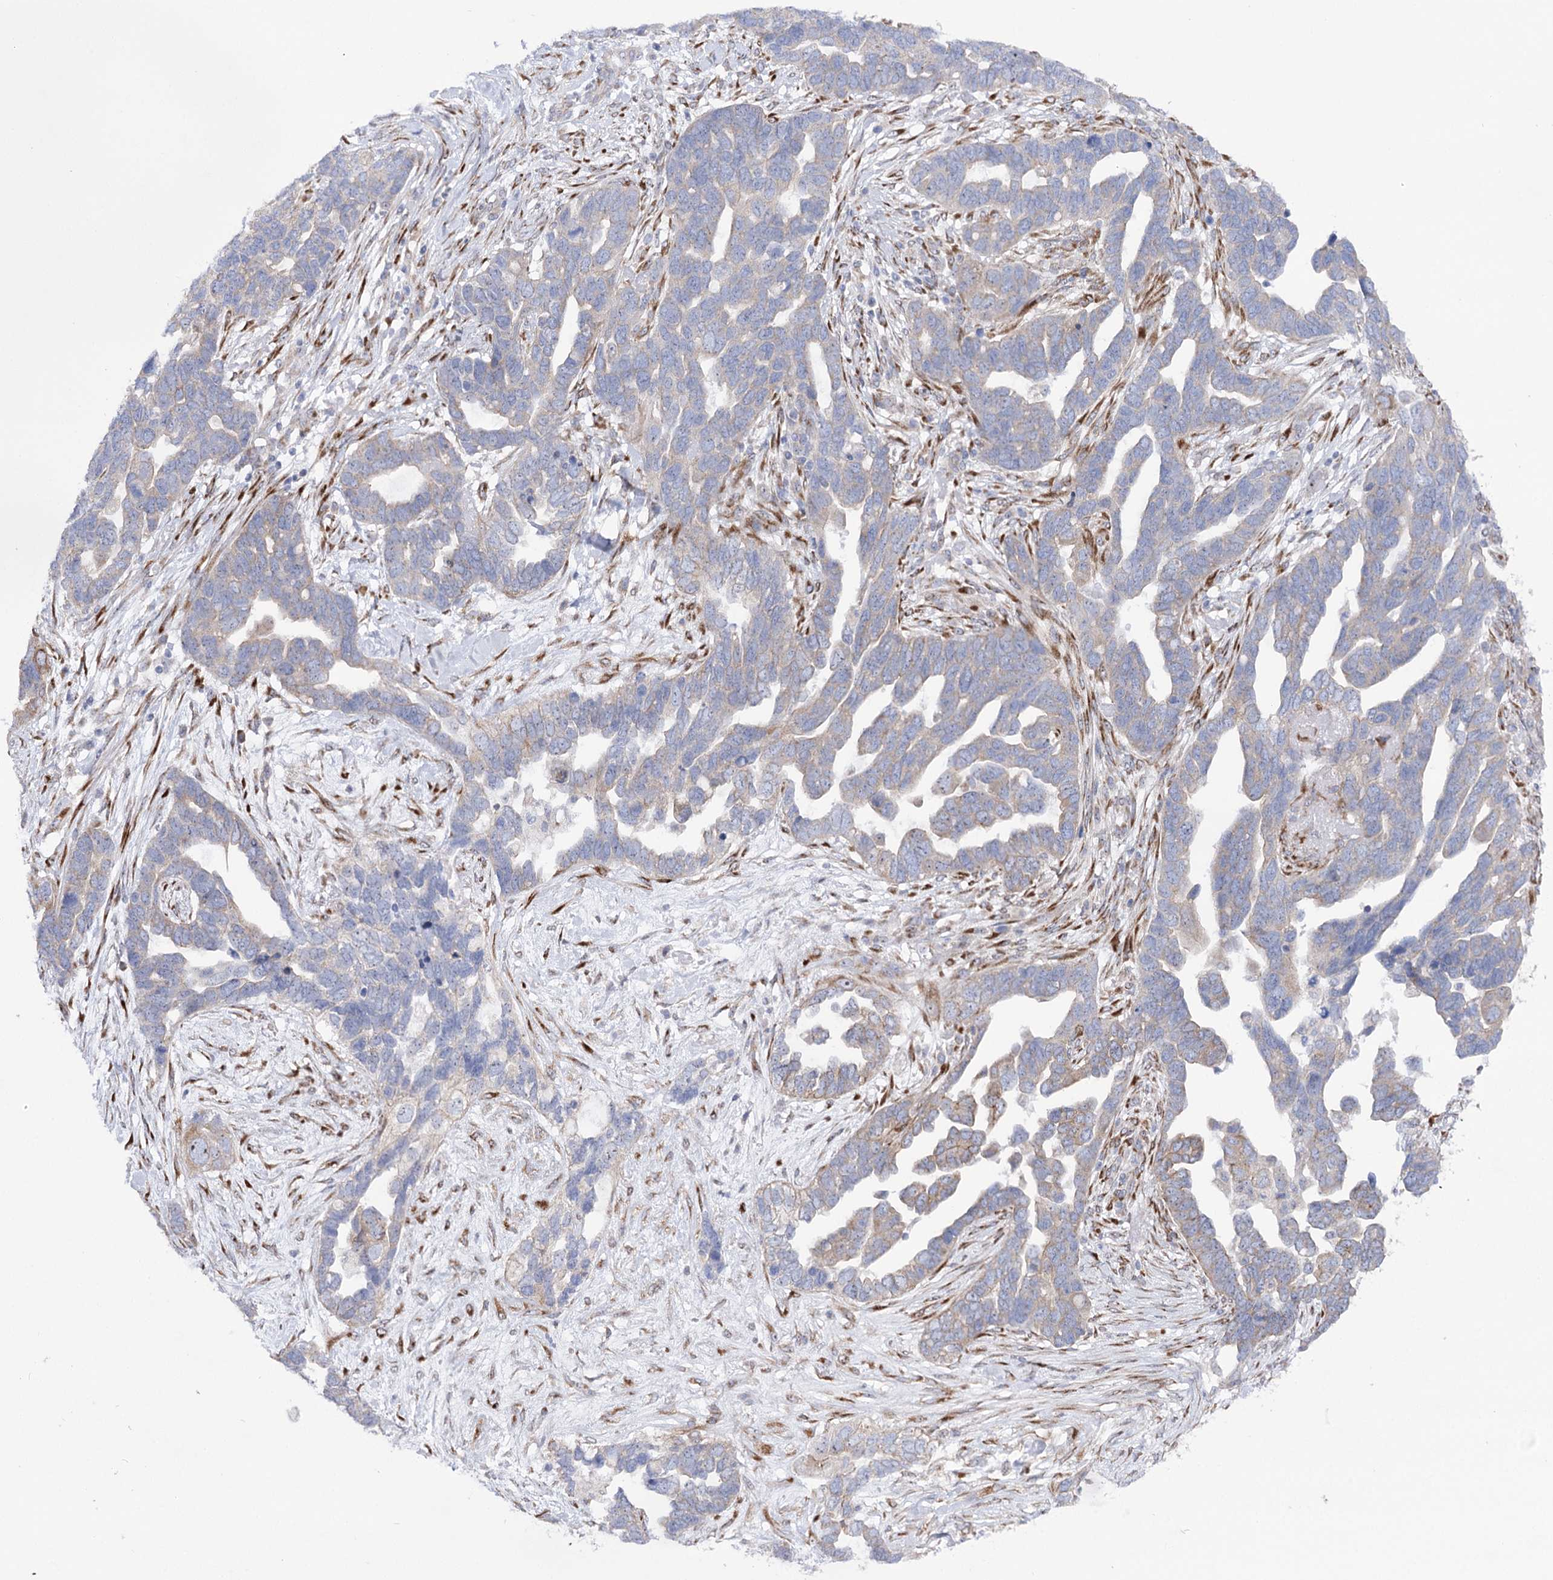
{"staining": {"intensity": "weak", "quantity": "<25%", "location": "cytoplasmic/membranous"}, "tissue": "ovarian cancer", "cell_type": "Tumor cells", "image_type": "cancer", "snomed": [{"axis": "morphology", "description": "Cystadenocarcinoma, serous, NOS"}, {"axis": "topography", "description": "Ovary"}], "caption": "Tumor cells are negative for brown protein staining in ovarian cancer (serous cystadenocarcinoma).", "gene": "METTL5", "patient": {"sex": "female", "age": 54}}